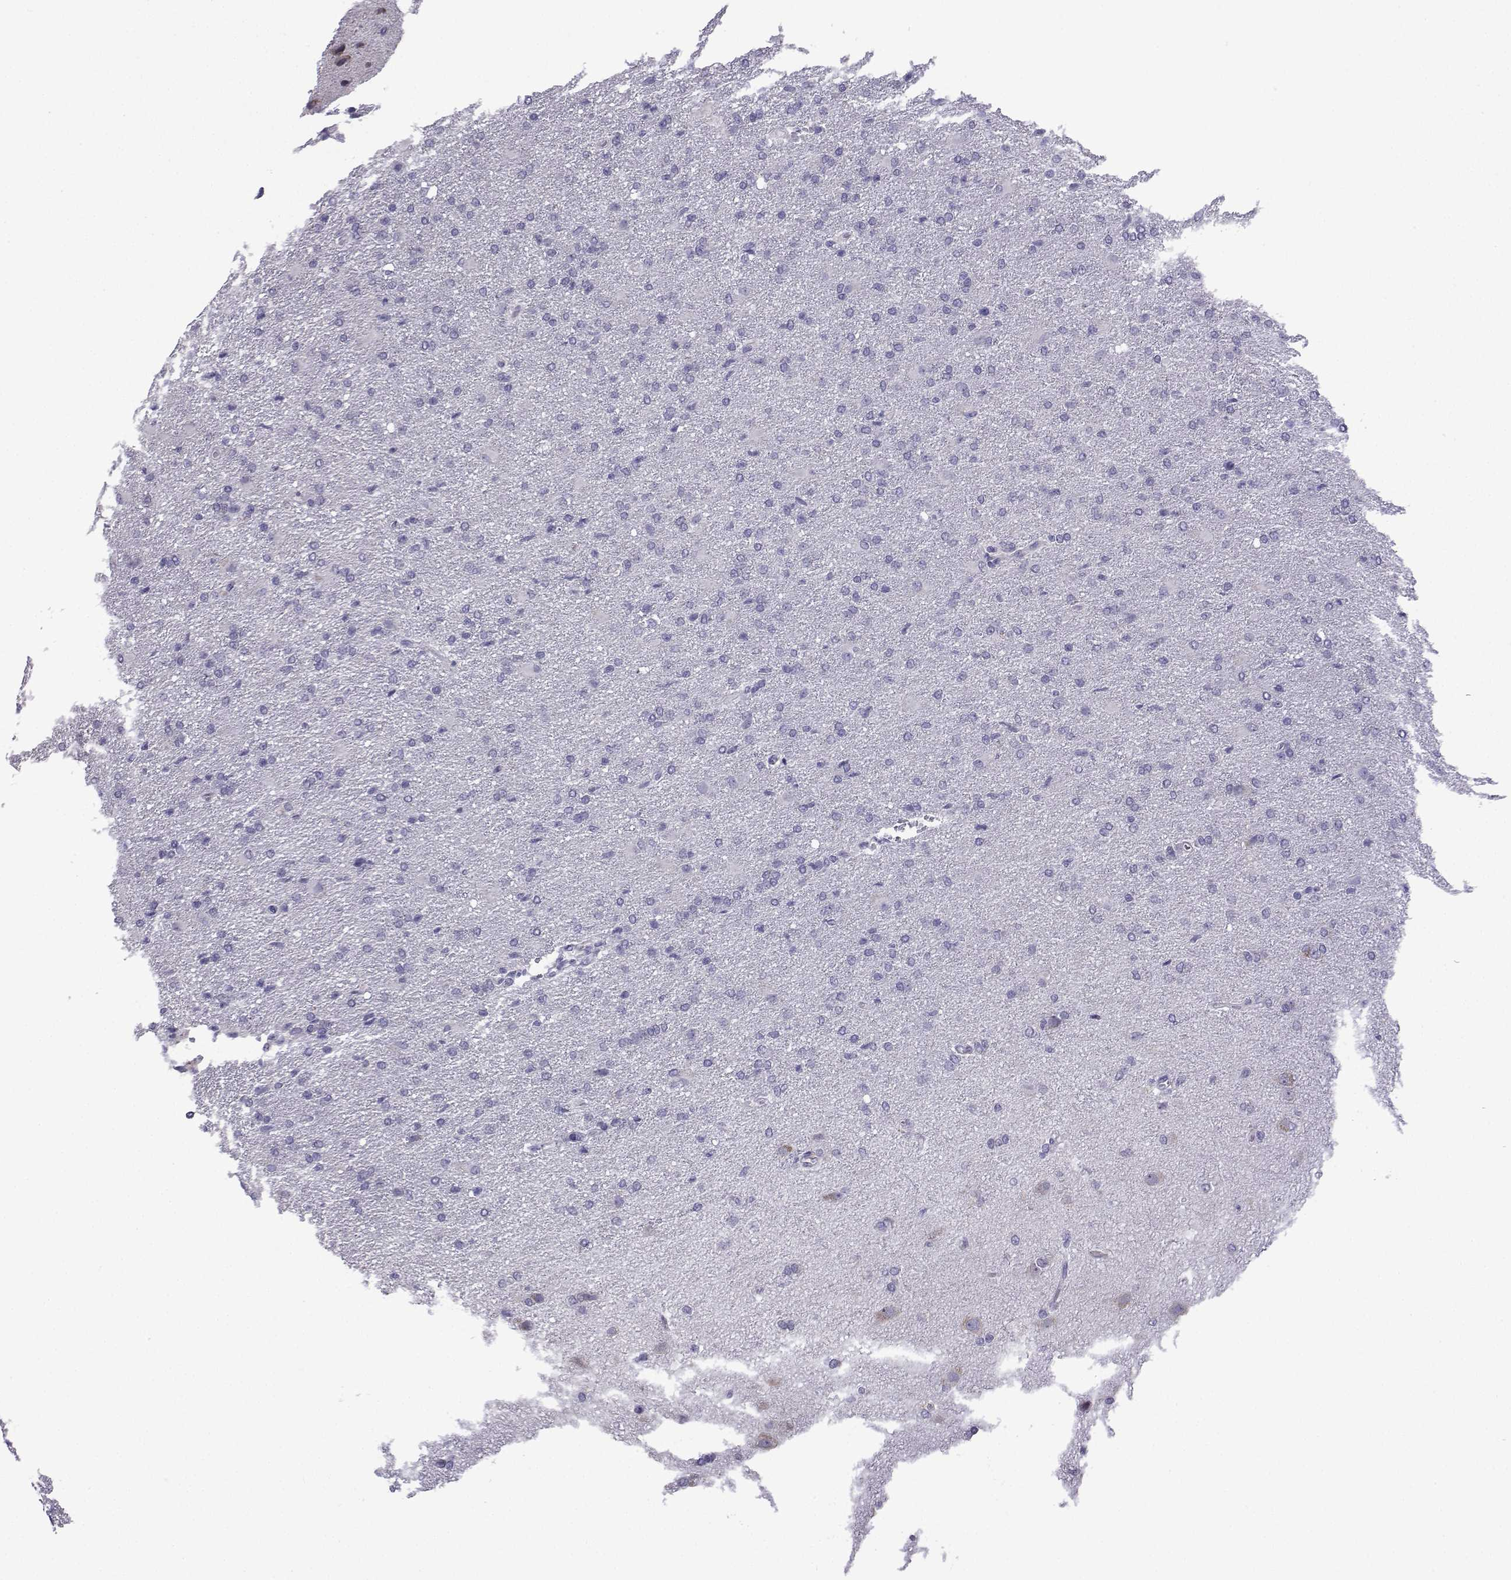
{"staining": {"intensity": "negative", "quantity": "none", "location": "none"}, "tissue": "glioma", "cell_type": "Tumor cells", "image_type": "cancer", "snomed": [{"axis": "morphology", "description": "Glioma, malignant, High grade"}, {"axis": "topography", "description": "Brain"}], "caption": "There is no significant expression in tumor cells of malignant high-grade glioma.", "gene": "CFAP70", "patient": {"sex": "male", "age": 68}}